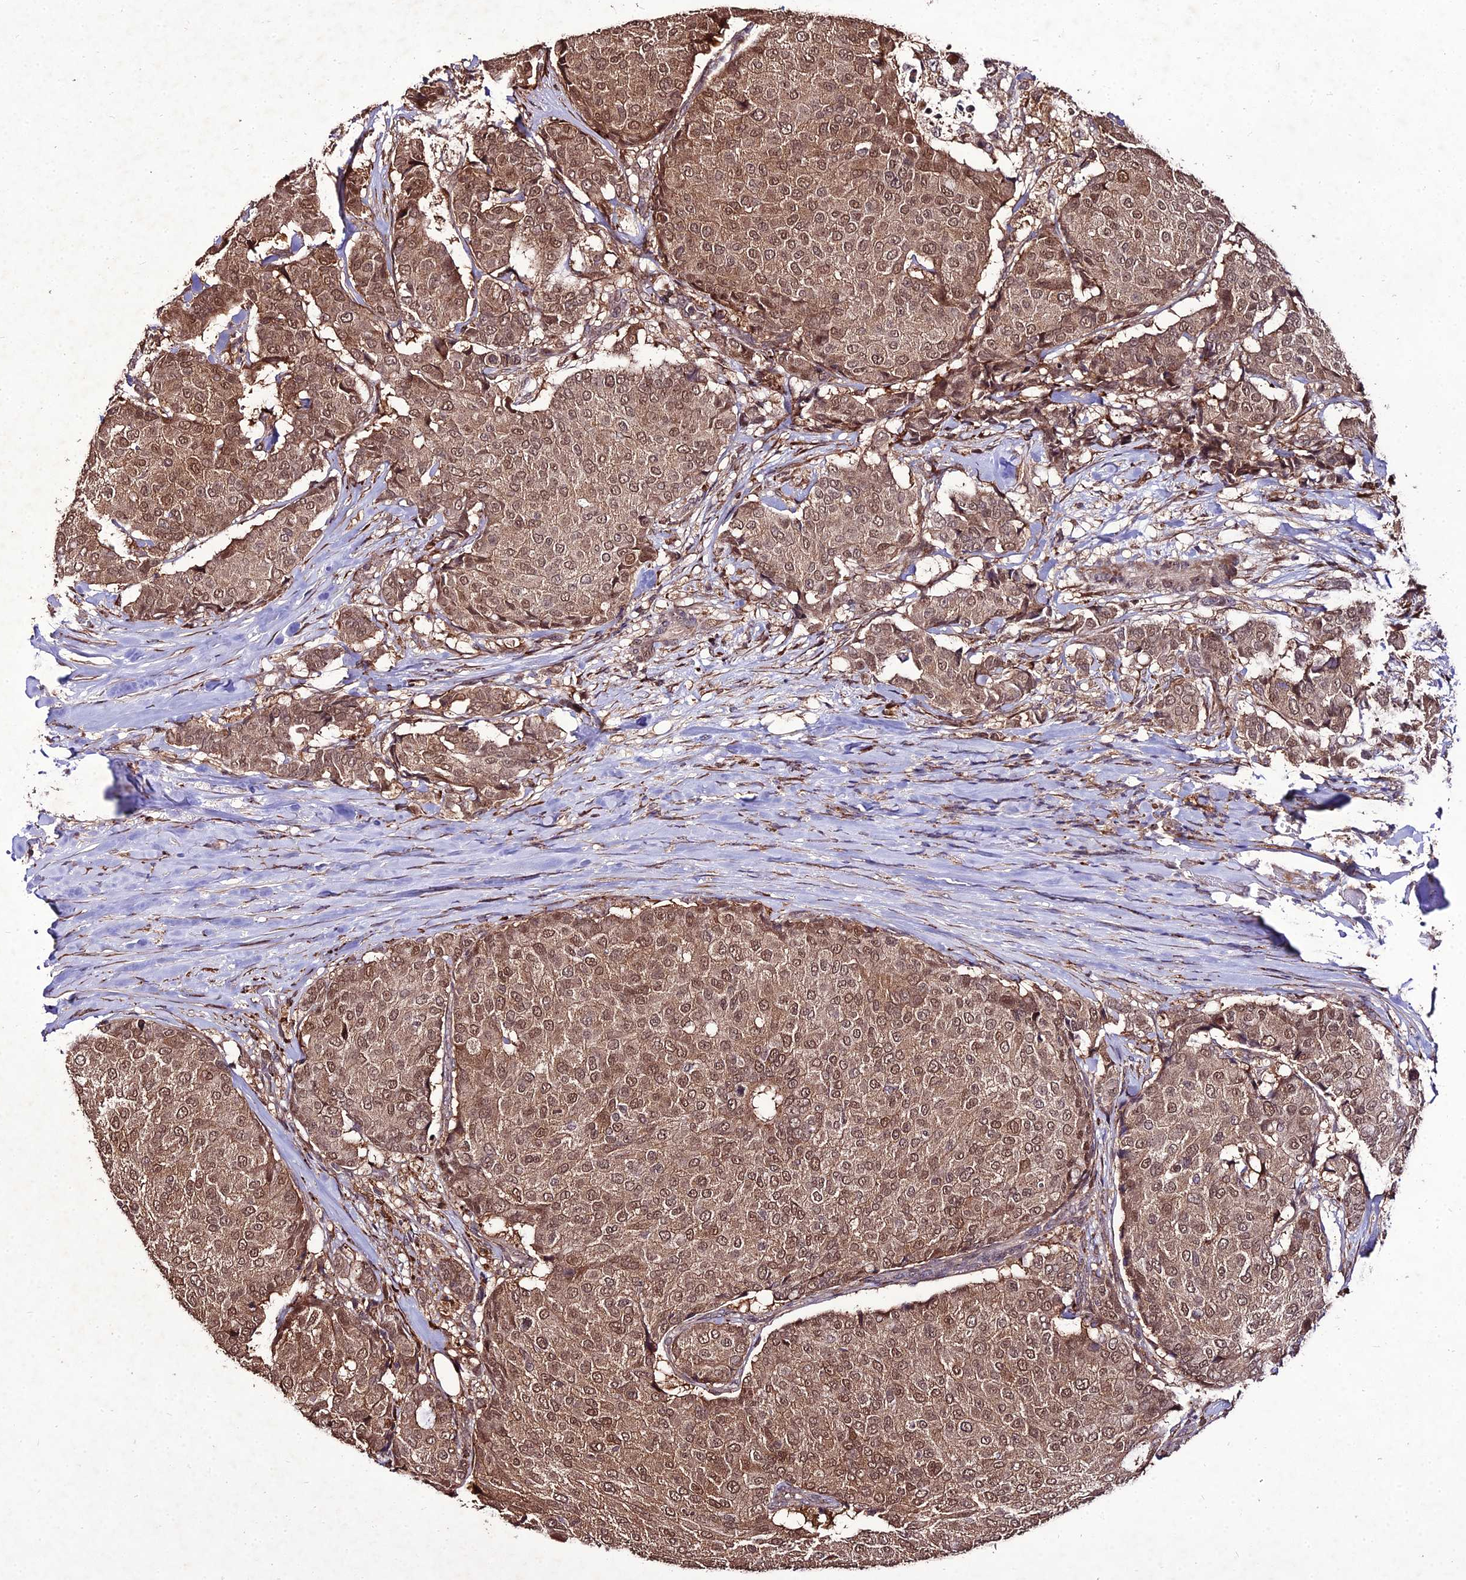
{"staining": {"intensity": "moderate", "quantity": ">75%", "location": "cytoplasmic/membranous,nuclear"}, "tissue": "breast cancer", "cell_type": "Tumor cells", "image_type": "cancer", "snomed": [{"axis": "morphology", "description": "Duct carcinoma"}, {"axis": "topography", "description": "Breast"}], "caption": "High-magnification brightfield microscopy of breast cancer stained with DAB (3,3'-diaminobenzidine) (brown) and counterstained with hematoxylin (blue). tumor cells exhibit moderate cytoplasmic/membranous and nuclear positivity is identified in about>75% of cells.", "gene": "ZNF766", "patient": {"sex": "female", "age": 75}}